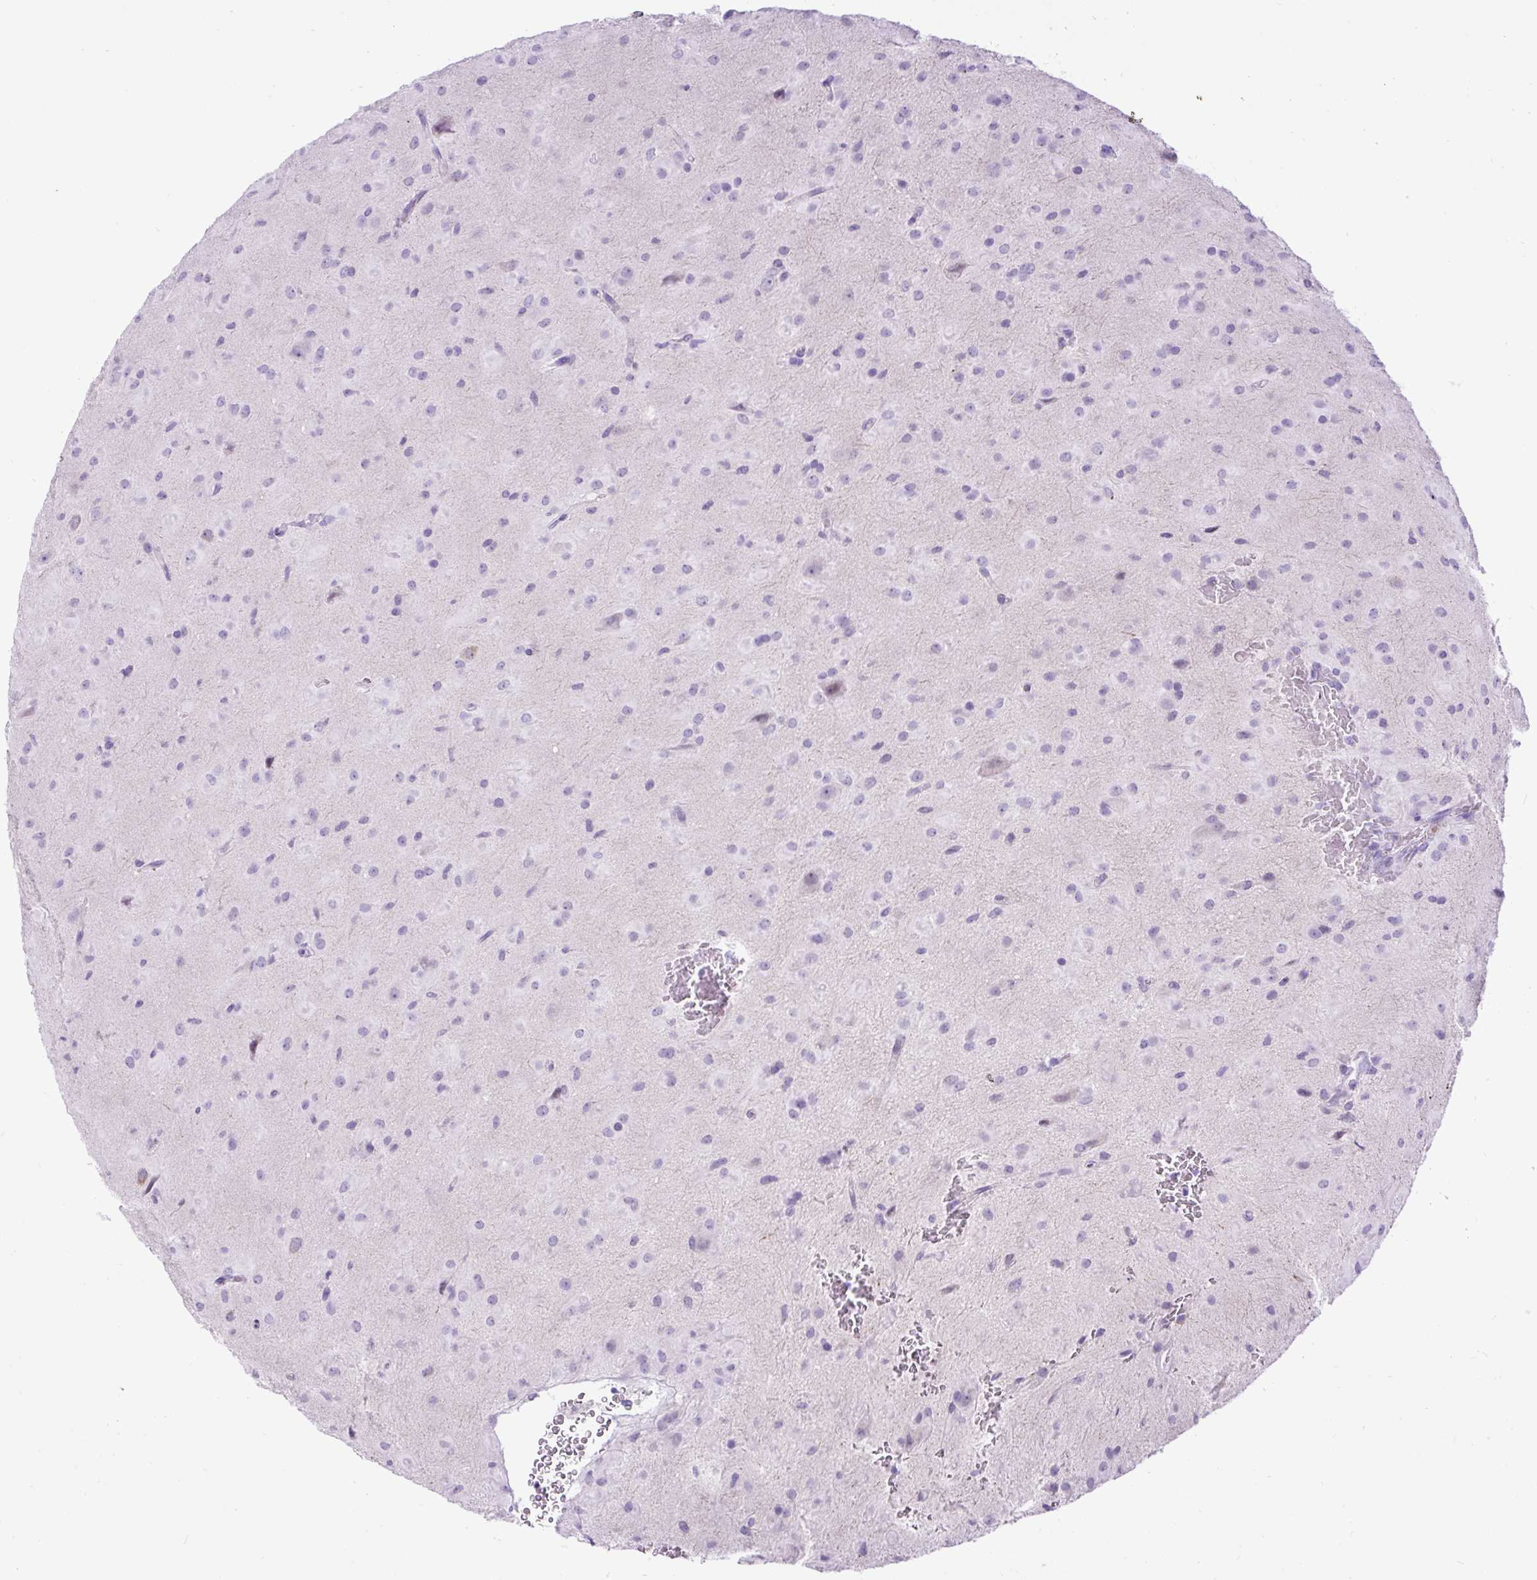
{"staining": {"intensity": "negative", "quantity": "none", "location": "none"}, "tissue": "glioma", "cell_type": "Tumor cells", "image_type": "cancer", "snomed": [{"axis": "morphology", "description": "Glioma, malignant, Low grade"}, {"axis": "topography", "description": "Brain"}], "caption": "DAB (3,3'-diaminobenzidine) immunohistochemical staining of low-grade glioma (malignant) displays no significant expression in tumor cells.", "gene": "ZNF256", "patient": {"sex": "male", "age": 58}}